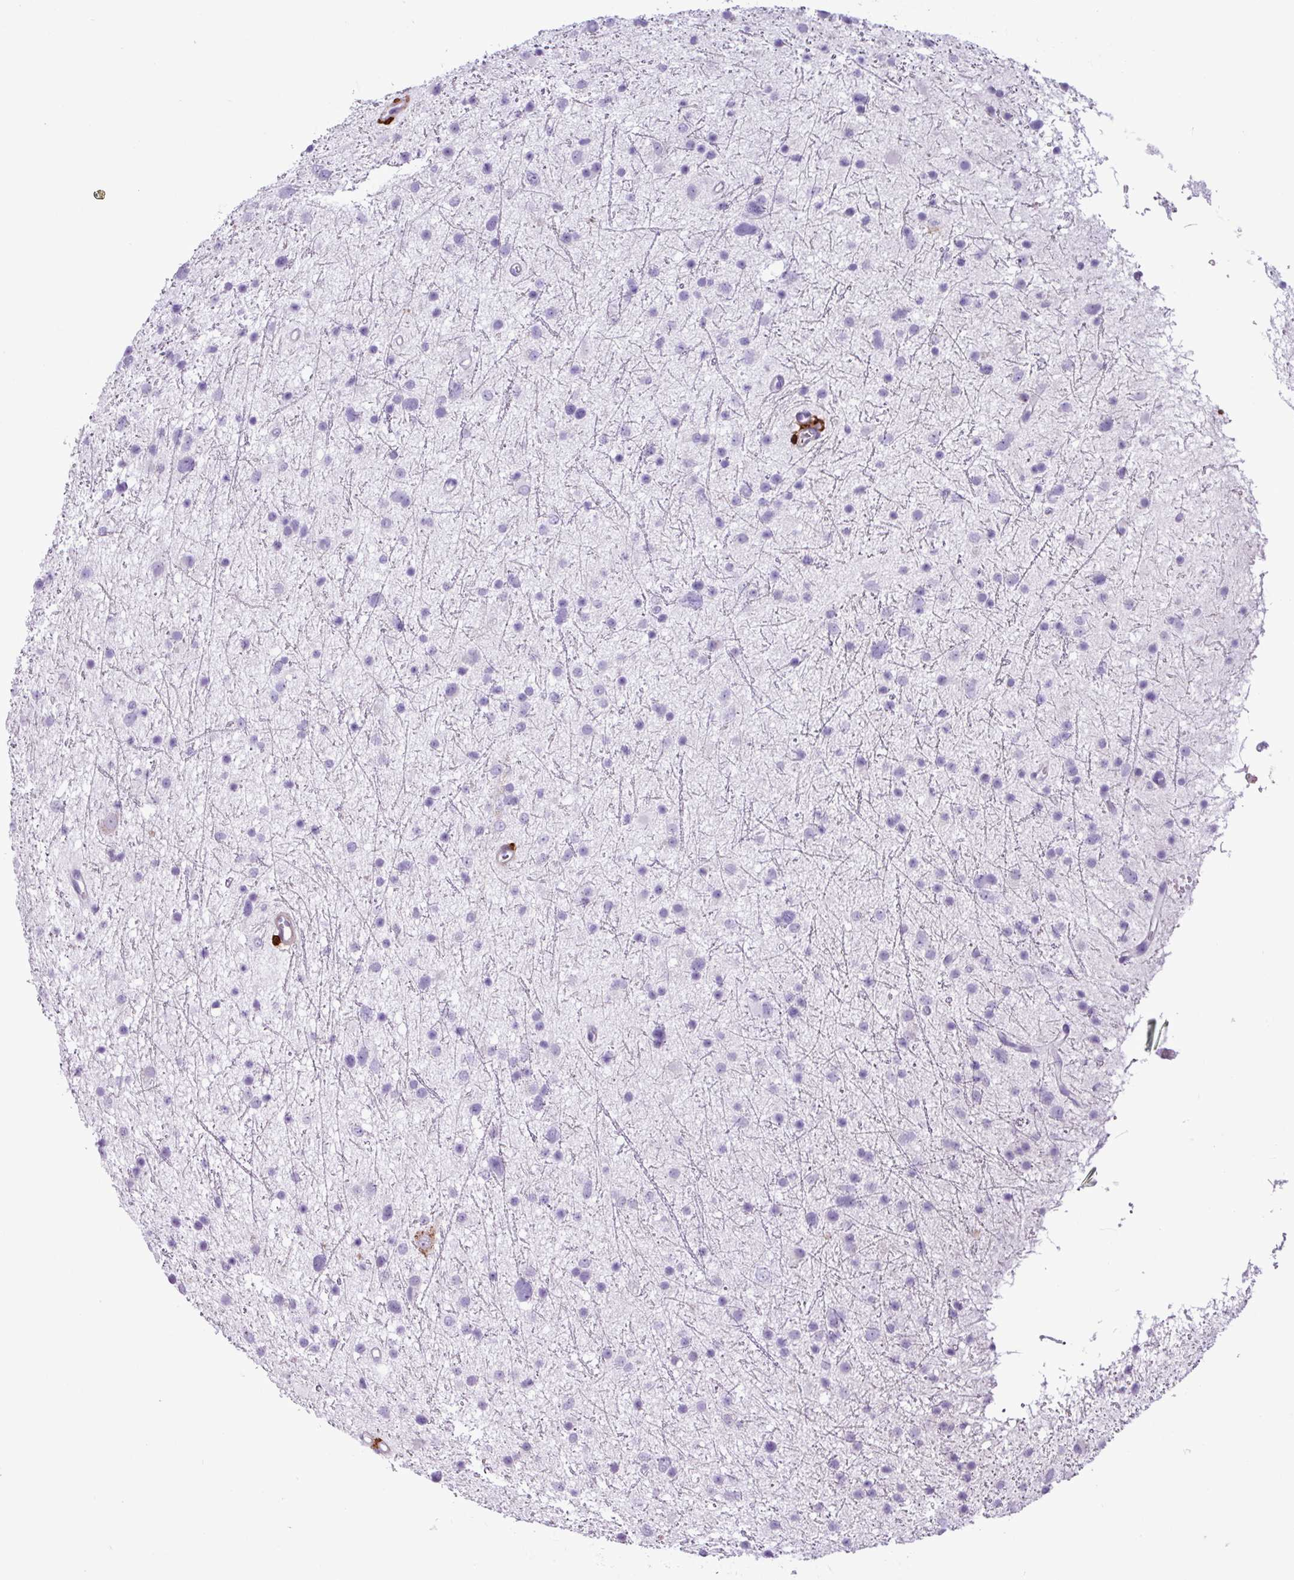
{"staining": {"intensity": "negative", "quantity": "none", "location": "none"}, "tissue": "glioma", "cell_type": "Tumor cells", "image_type": "cancer", "snomed": [{"axis": "morphology", "description": "Glioma, malignant, Low grade"}, {"axis": "topography", "description": "Cerebral cortex"}], "caption": "This is a photomicrograph of immunohistochemistry staining of glioma, which shows no positivity in tumor cells. (Brightfield microscopy of DAB (3,3'-diaminobenzidine) IHC at high magnification).", "gene": "TMEM200C", "patient": {"sex": "female", "age": 39}}